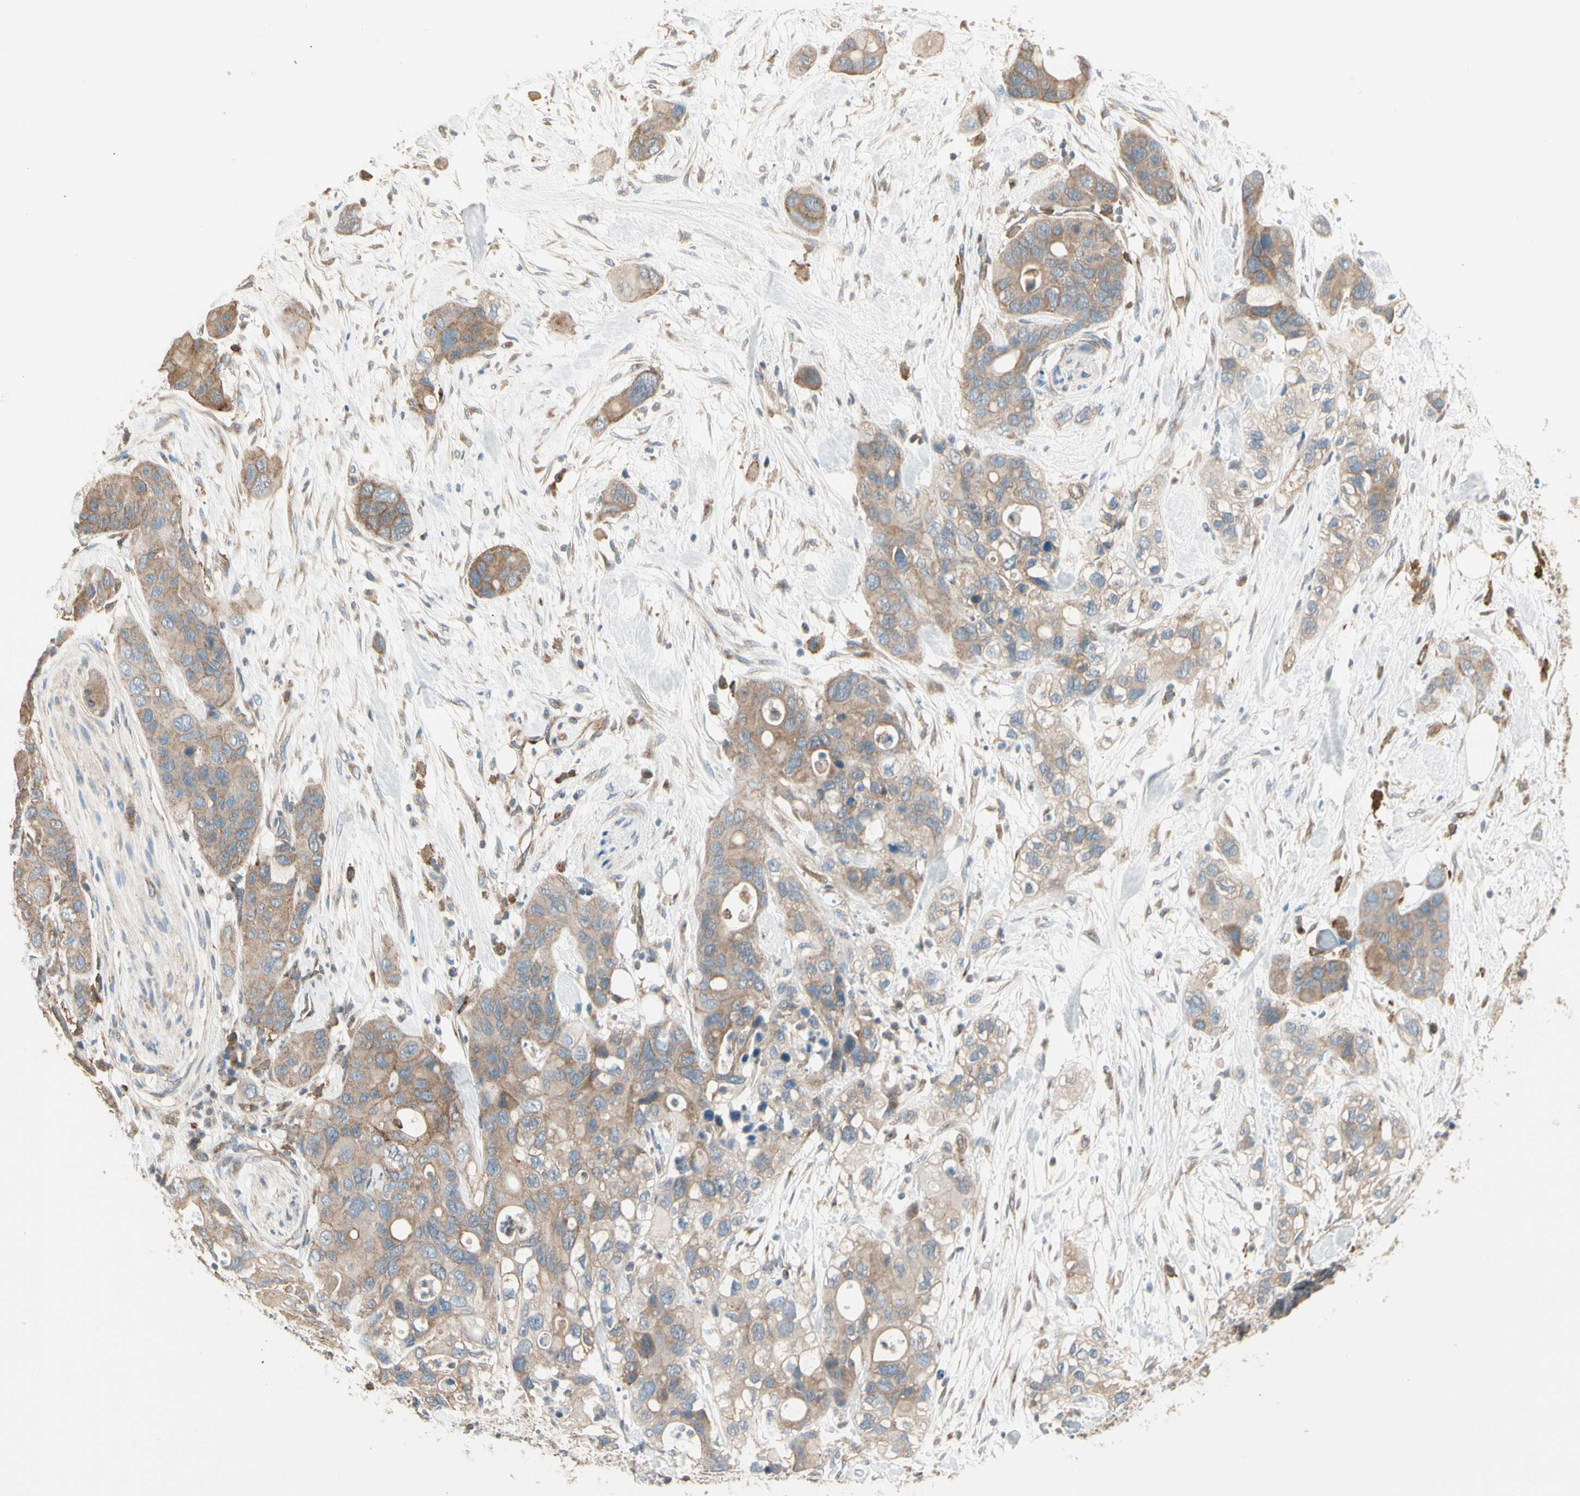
{"staining": {"intensity": "moderate", "quantity": ">75%", "location": "cytoplasmic/membranous"}, "tissue": "pancreatic cancer", "cell_type": "Tumor cells", "image_type": "cancer", "snomed": [{"axis": "morphology", "description": "Adenocarcinoma, NOS"}, {"axis": "topography", "description": "Pancreas"}], "caption": "Immunohistochemistry (IHC) image of neoplastic tissue: pancreatic cancer (adenocarcinoma) stained using immunohistochemistry shows medium levels of moderate protein expression localized specifically in the cytoplasmic/membranous of tumor cells, appearing as a cytoplasmic/membranous brown color.", "gene": "AGFG1", "patient": {"sex": "female", "age": 71}}